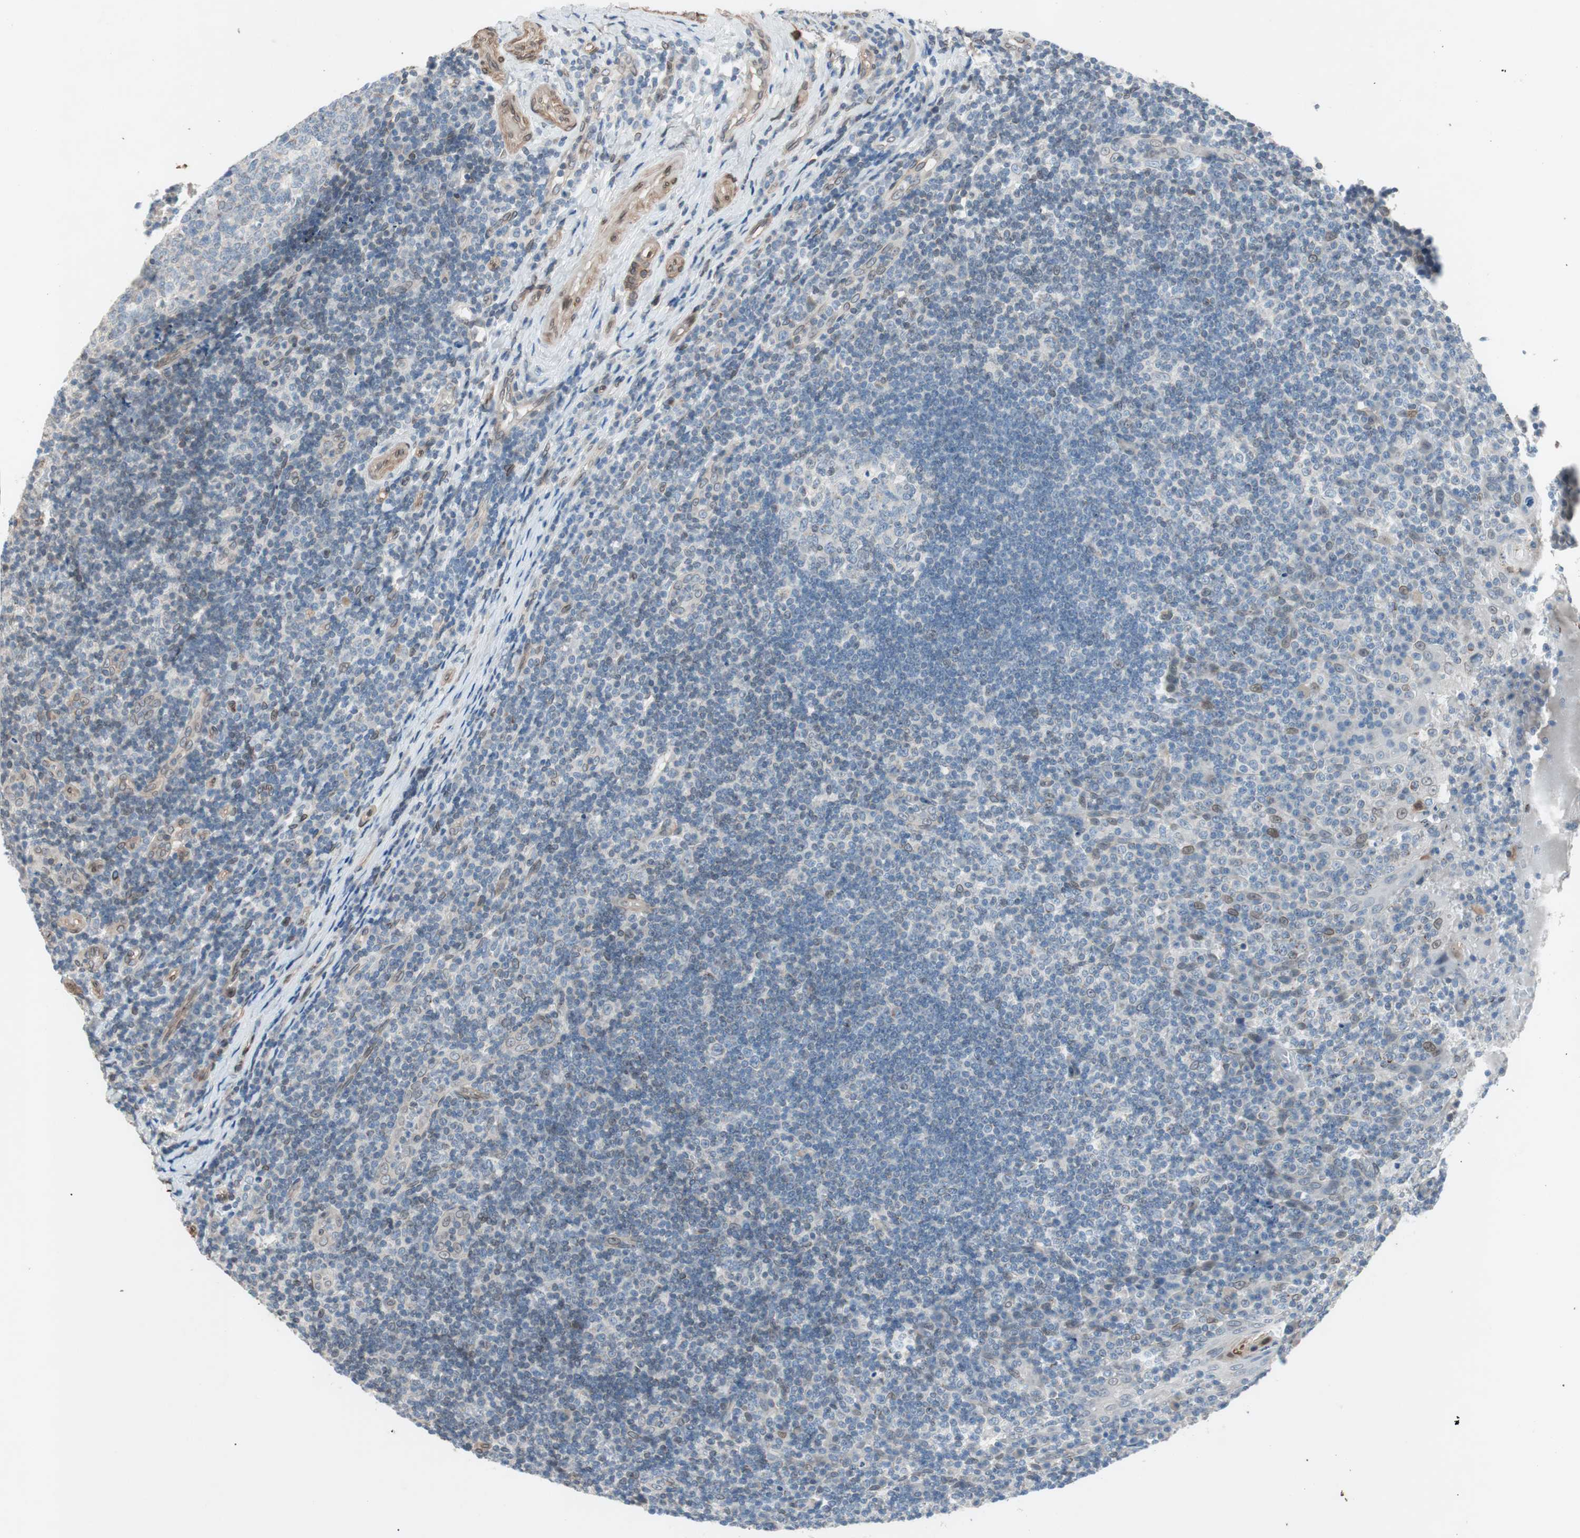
{"staining": {"intensity": "weak", "quantity": "<25%", "location": "cytoplasmic/membranous,nuclear"}, "tissue": "tonsil", "cell_type": "Germinal center cells", "image_type": "normal", "snomed": [{"axis": "morphology", "description": "Normal tissue, NOS"}, {"axis": "topography", "description": "Tonsil"}], "caption": "DAB (3,3'-diaminobenzidine) immunohistochemical staining of normal human tonsil reveals no significant positivity in germinal center cells.", "gene": "ARNT2", "patient": {"sex": "female", "age": 40}}